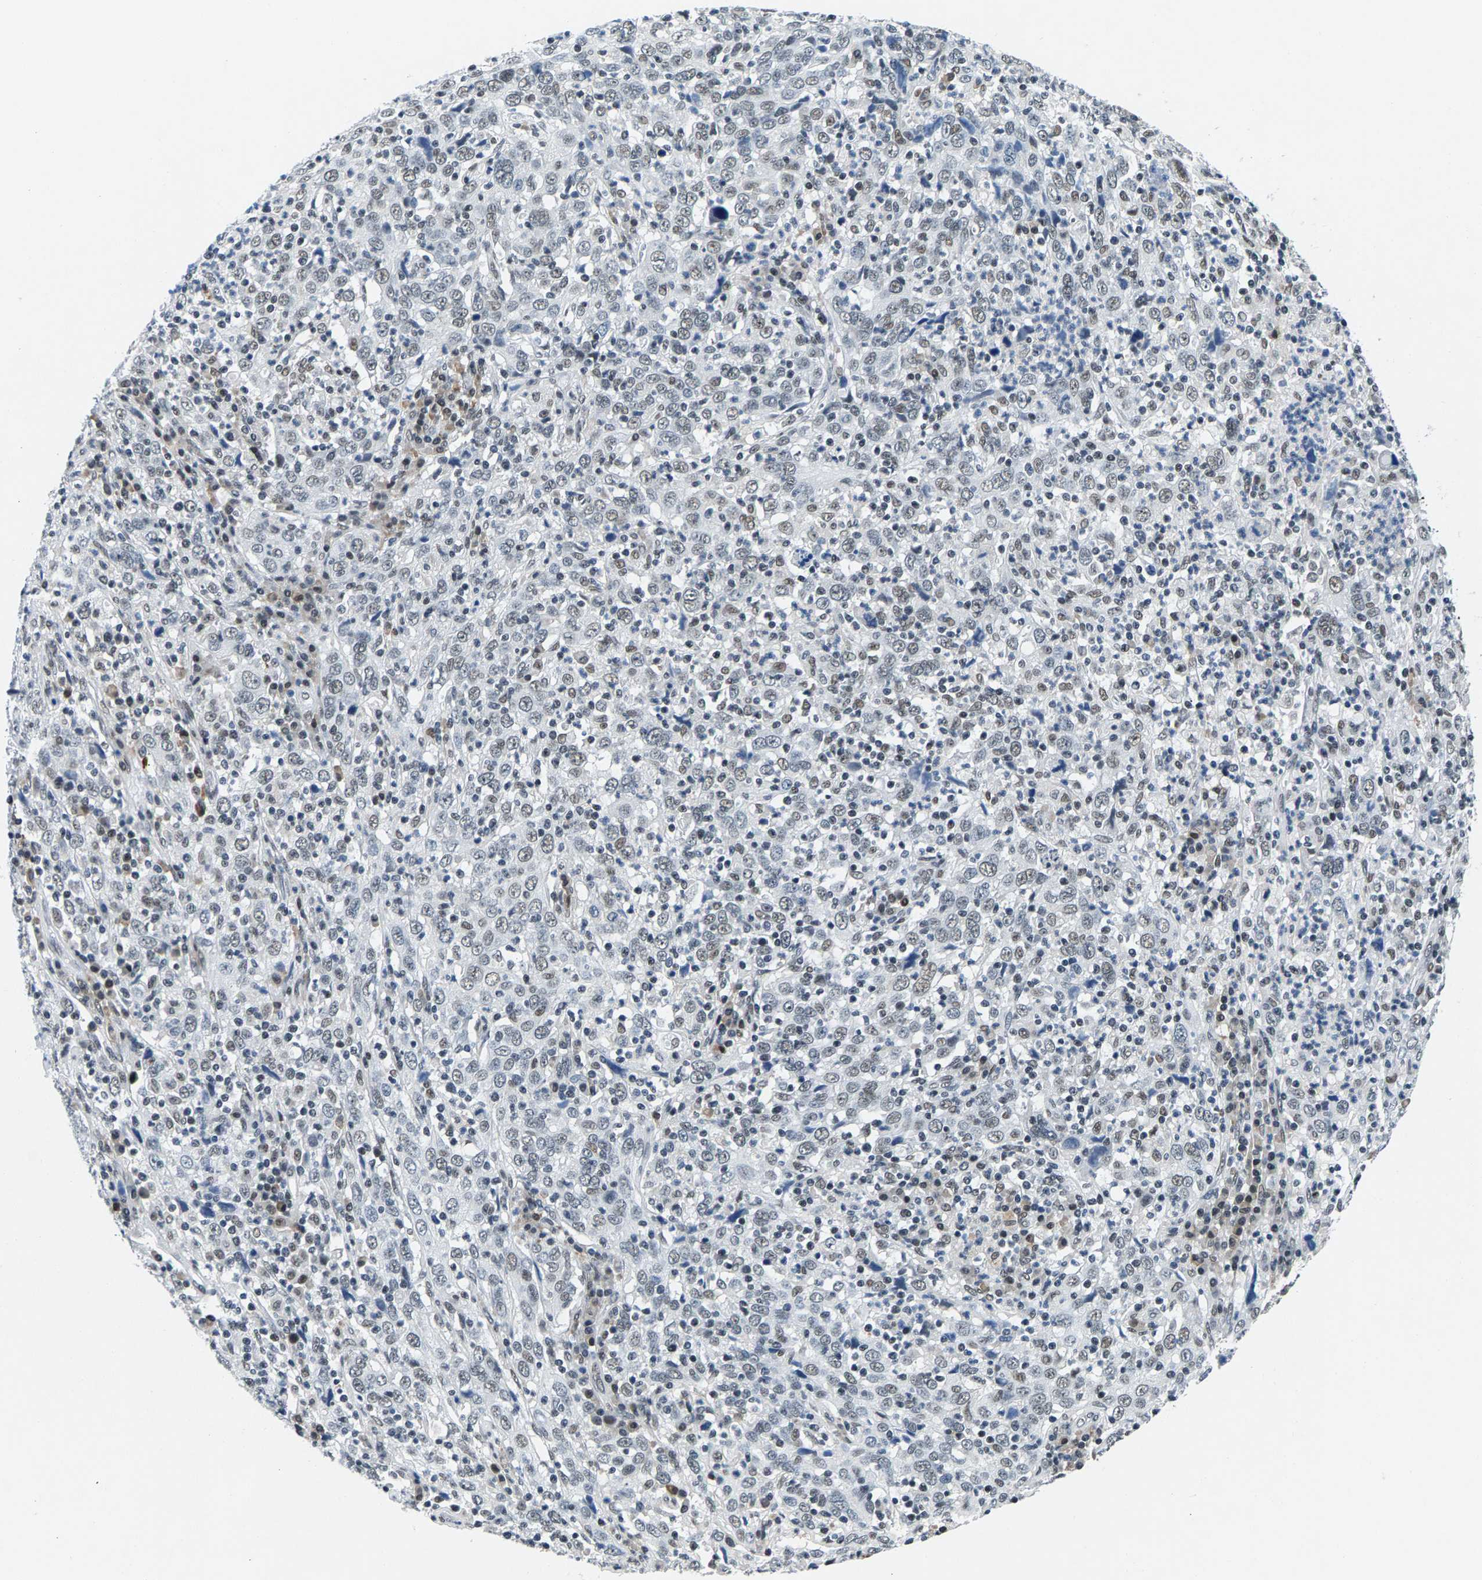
{"staining": {"intensity": "weak", "quantity": "<25%", "location": "nuclear"}, "tissue": "cervical cancer", "cell_type": "Tumor cells", "image_type": "cancer", "snomed": [{"axis": "morphology", "description": "Squamous cell carcinoma, NOS"}, {"axis": "topography", "description": "Cervix"}], "caption": "Tumor cells are negative for brown protein staining in cervical squamous cell carcinoma.", "gene": "ATF2", "patient": {"sex": "female", "age": 46}}